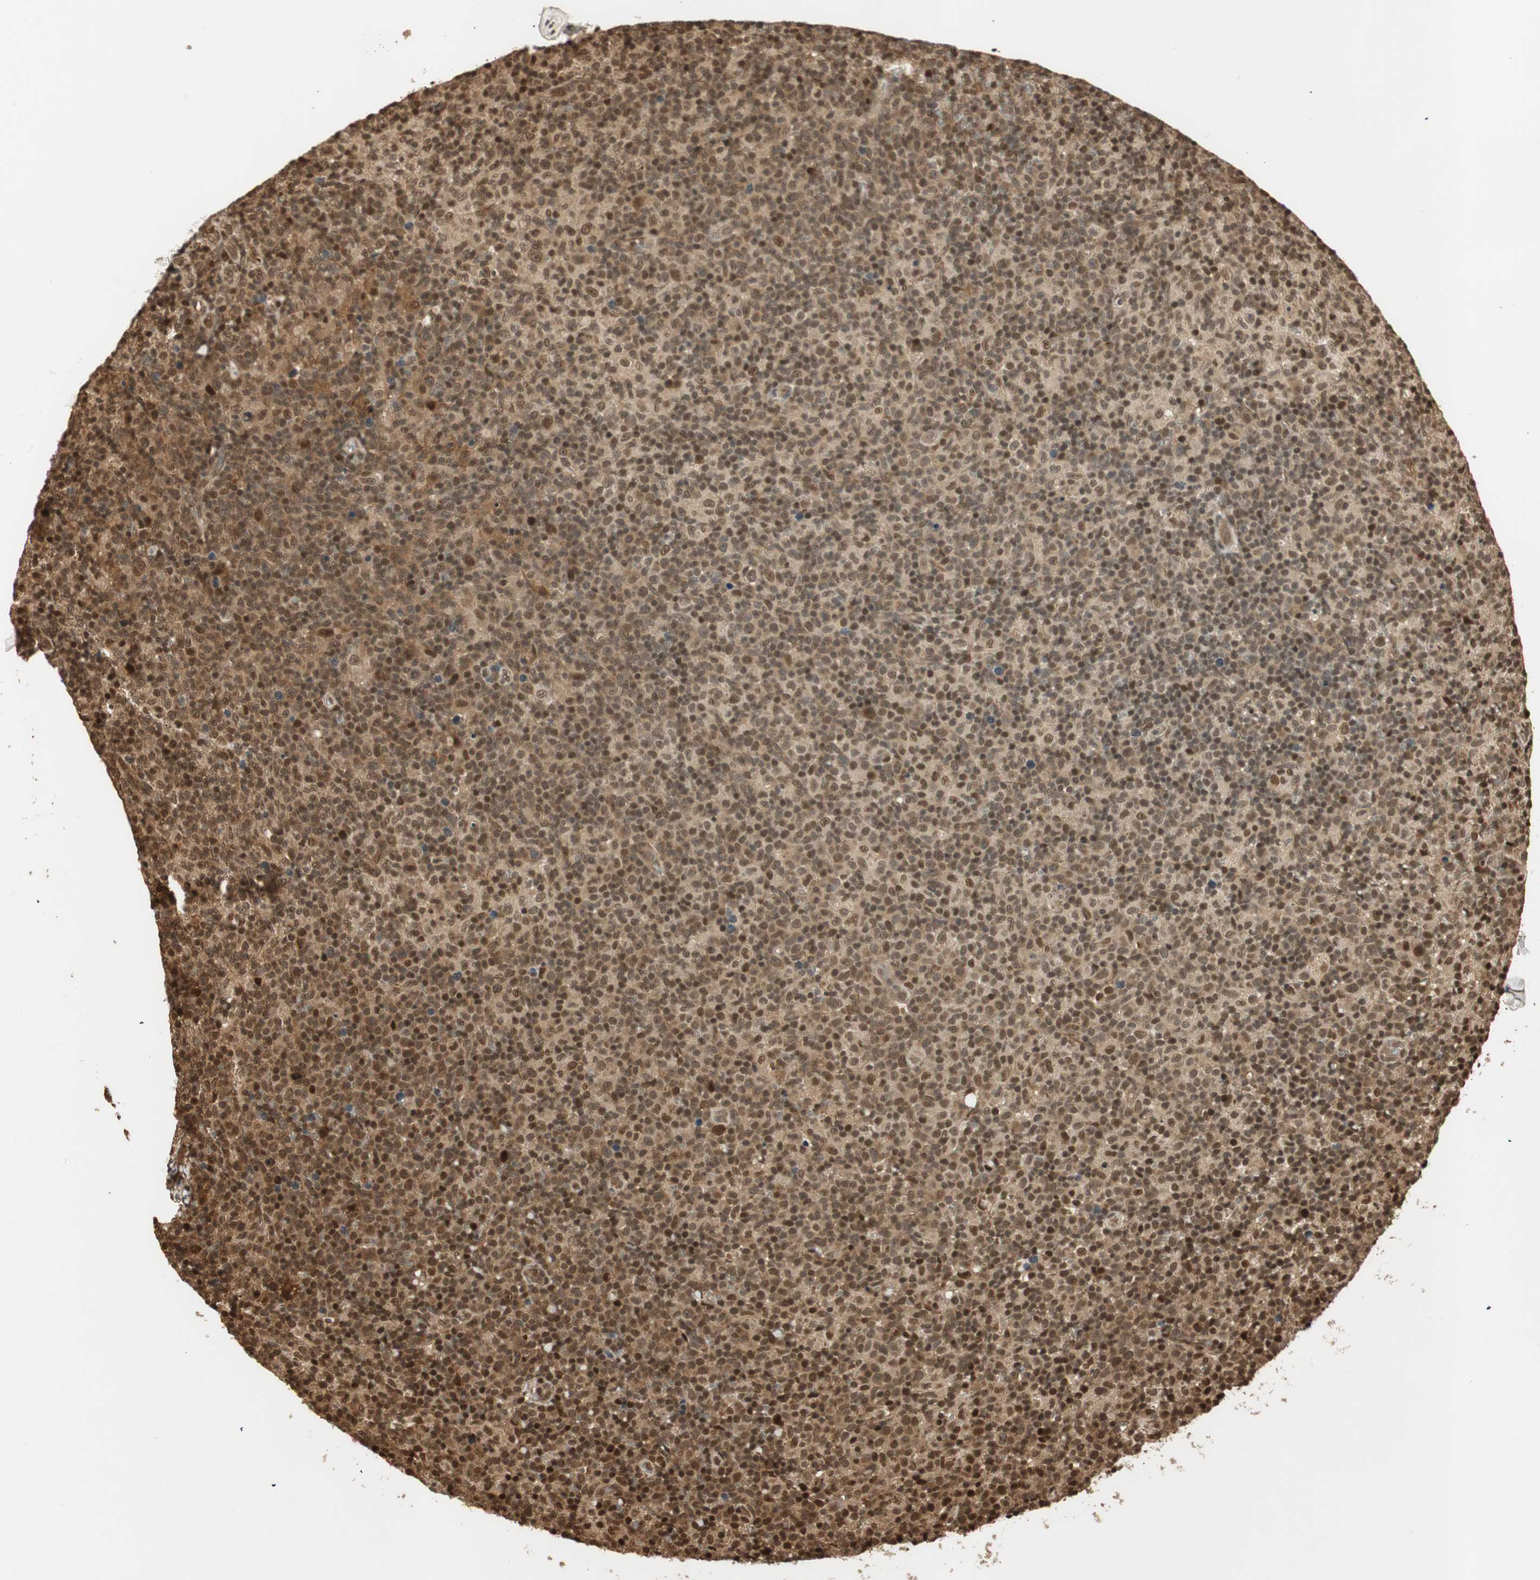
{"staining": {"intensity": "moderate", "quantity": ">75%", "location": "cytoplasmic/membranous,nuclear"}, "tissue": "lymph node", "cell_type": "Germinal center cells", "image_type": "normal", "snomed": [{"axis": "morphology", "description": "Normal tissue, NOS"}, {"axis": "morphology", "description": "Inflammation, NOS"}, {"axis": "topography", "description": "Lymph node"}], "caption": "Immunohistochemical staining of normal lymph node exhibits >75% levels of moderate cytoplasmic/membranous,nuclear protein staining in about >75% of germinal center cells. The staining was performed using DAB (3,3'-diaminobenzidine) to visualize the protein expression in brown, while the nuclei were stained in blue with hematoxylin (Magnification: 20x).", "gene": "RPA3", "patient": {"sex": "male", "age": 55}}